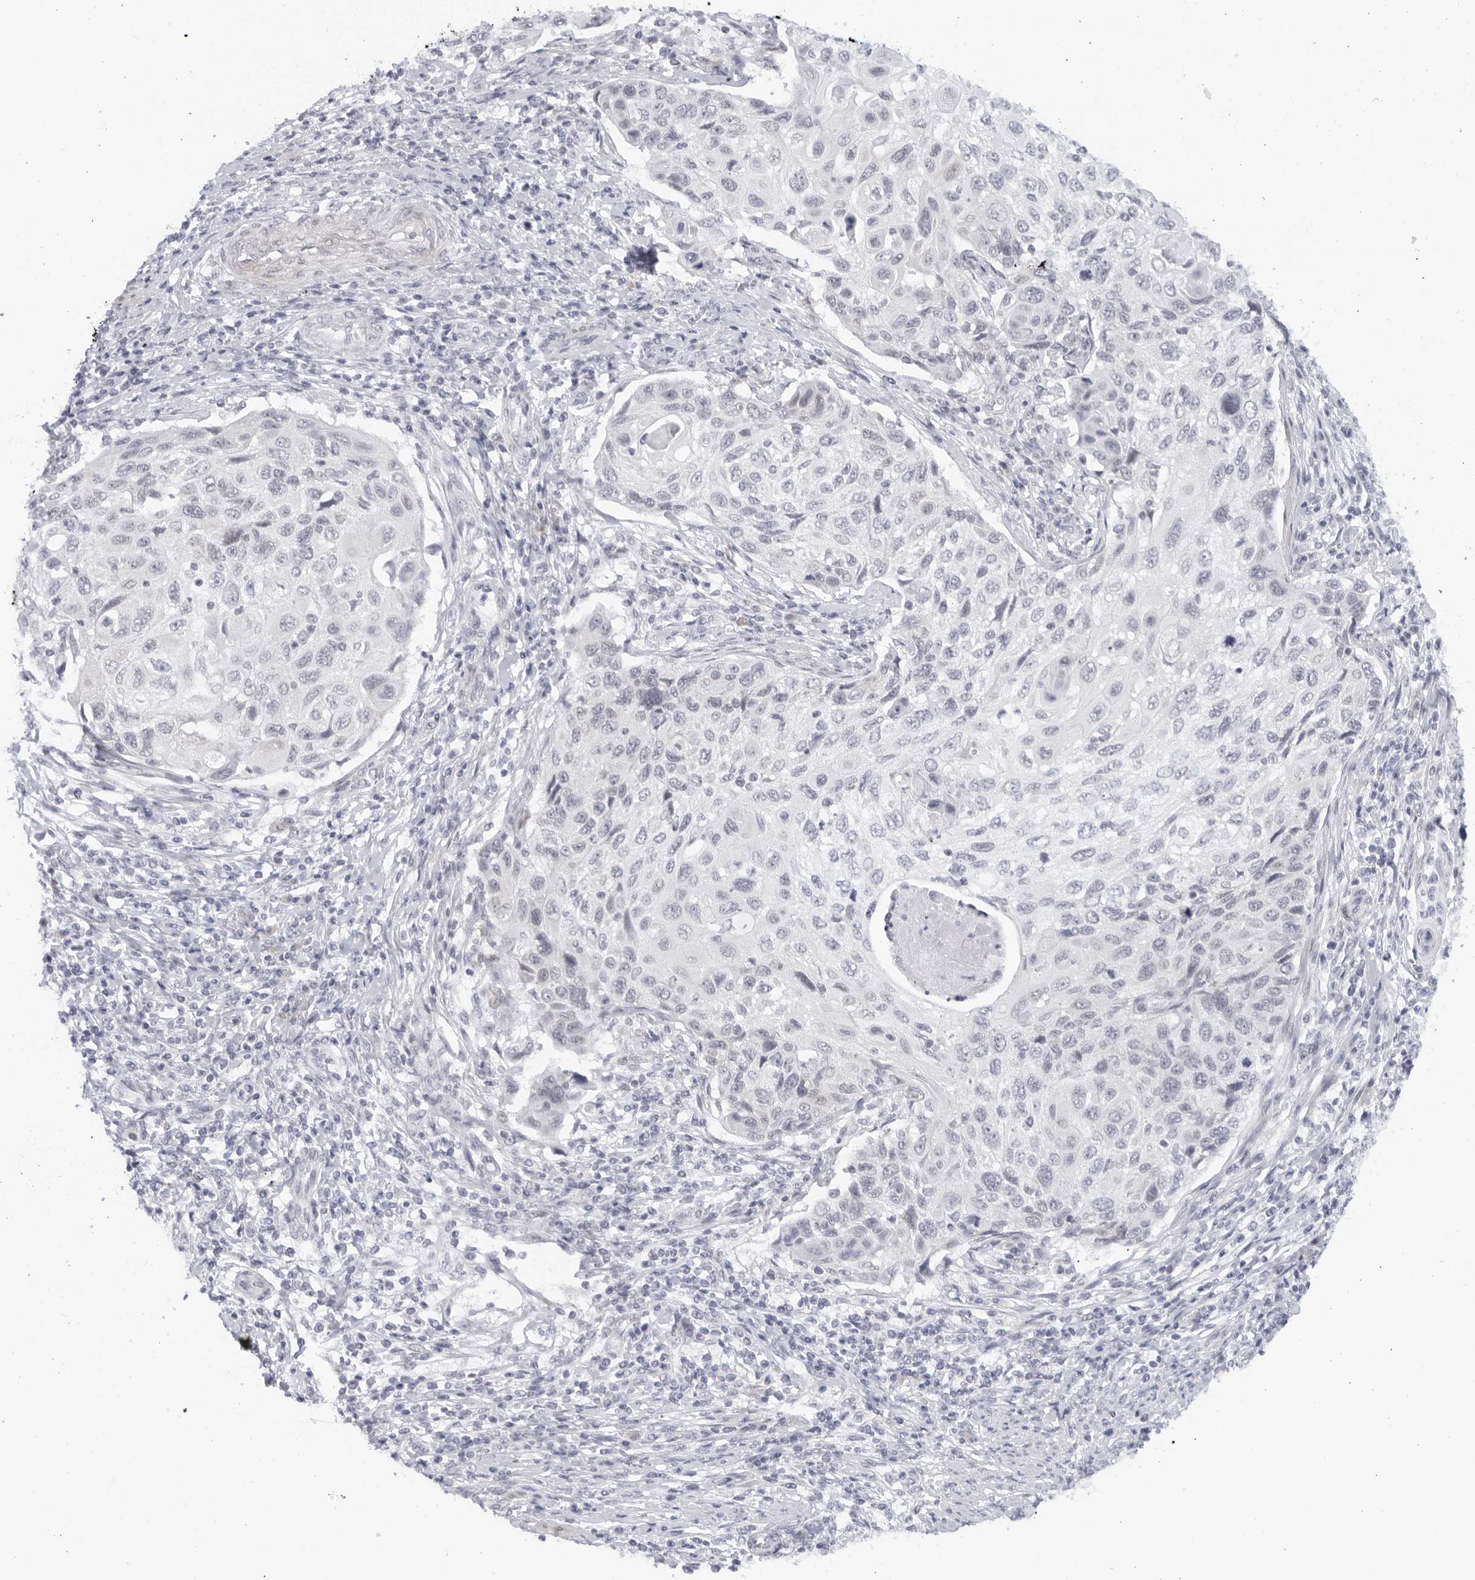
{"staining": {"intensity": "negative", "quantity": "none", "location": "none"}, "tissue": "cervical cancer", "cell_type": "Tumor cells", "image_type": "cancer", "snomed": [{"axis": "morphology", "description": "Squamous cell carcinoma, NOS"}, {"axis": "topography", "description": "Cervix"}], "caption": "Tumor cells are negative for brown protein staining in cervical cancer (squamous cell carcinoma). (DAB (3,3'-diaminobenzidine) immunohistochemistry with hematoxylin counter stain).", "gene": "WDTC1", "patient": {"sex": "female", "age": 70}}